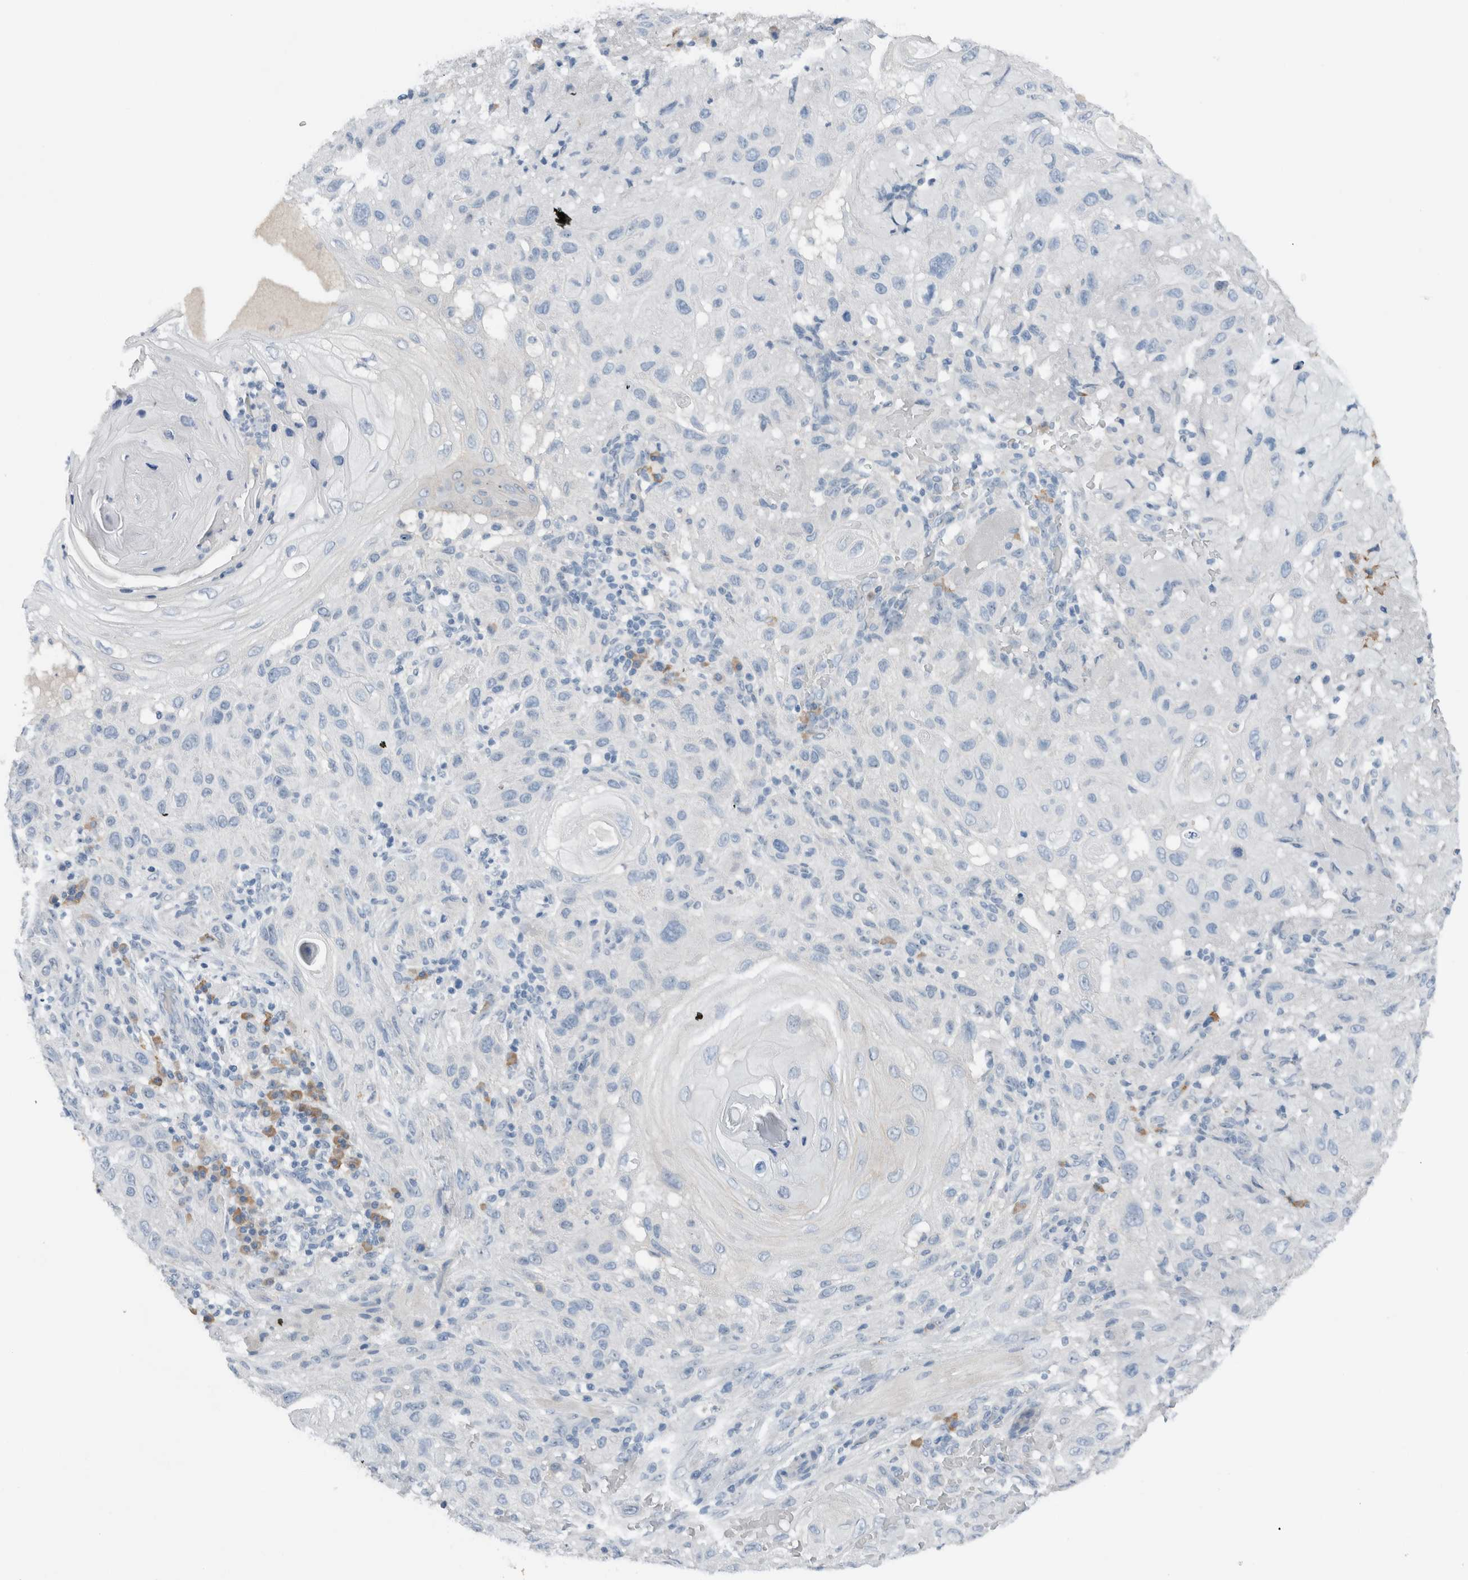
{"staining": {"intensity": "negative", "quantity": "none", "location": "none"}, "tissue": "skin cancer", "cell_type": "Tumor cells", "image_type": "cancer", "snomed": [{"axis": "morphology", "description": "Normal tissue, NOS"}, {"axis": "morphology", "description": "Squamous cell carcinoma, NOS"}, {"axis": "topography", "description": "Skin"}], "caption": "Immunohistochemistry (IHC) of squamous cell carcinoma (skin) reveals no positivity in tumor cells. Brightfield microscopy of immunohistochemistry (IHC) stained with DAB (brown) and hematoxylin (blue), captured at high magnification.", "gene": "DUOX1", "patient": {"sex": "female", "age": 96}}